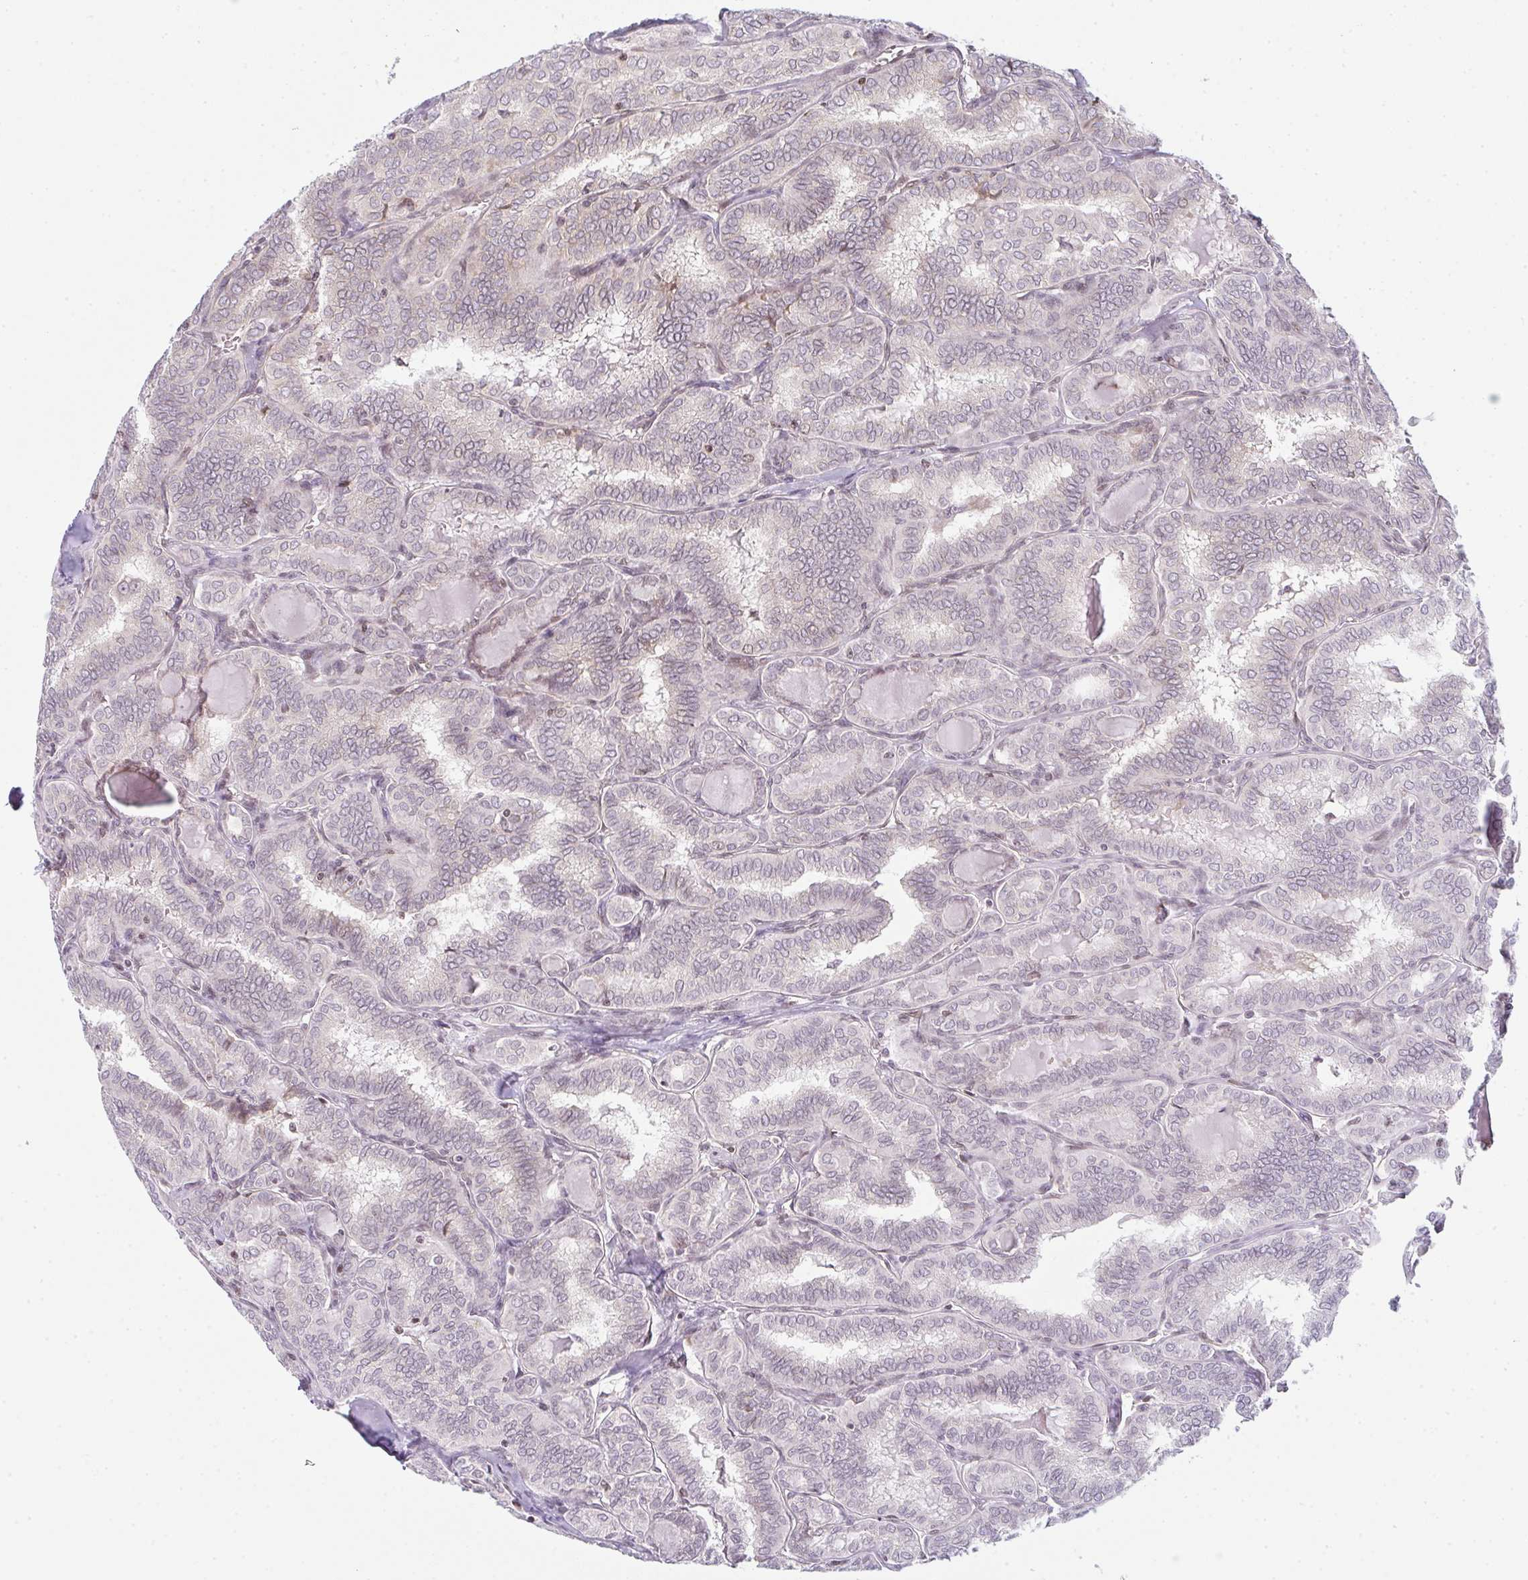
{"staining": {"intensity": "negative", "quantity": "none", "location": "none"}, "tissue": "thyroid cancer", "cell_type": "Tumor cells", "image_type": "cancer", "snomed": [{"axis": "morphology", "description": "Papillary adenocarcinoma, NOS"}, {"axis": "topography", "description": "Thyroid gland"}], "caption": "Thyroid papillary adenocarcinoma stained for a protein using IHC reveals no positivity tumor cells.", "gene": "TMEM237", "patient": {"sex": "female", "age": 30}}